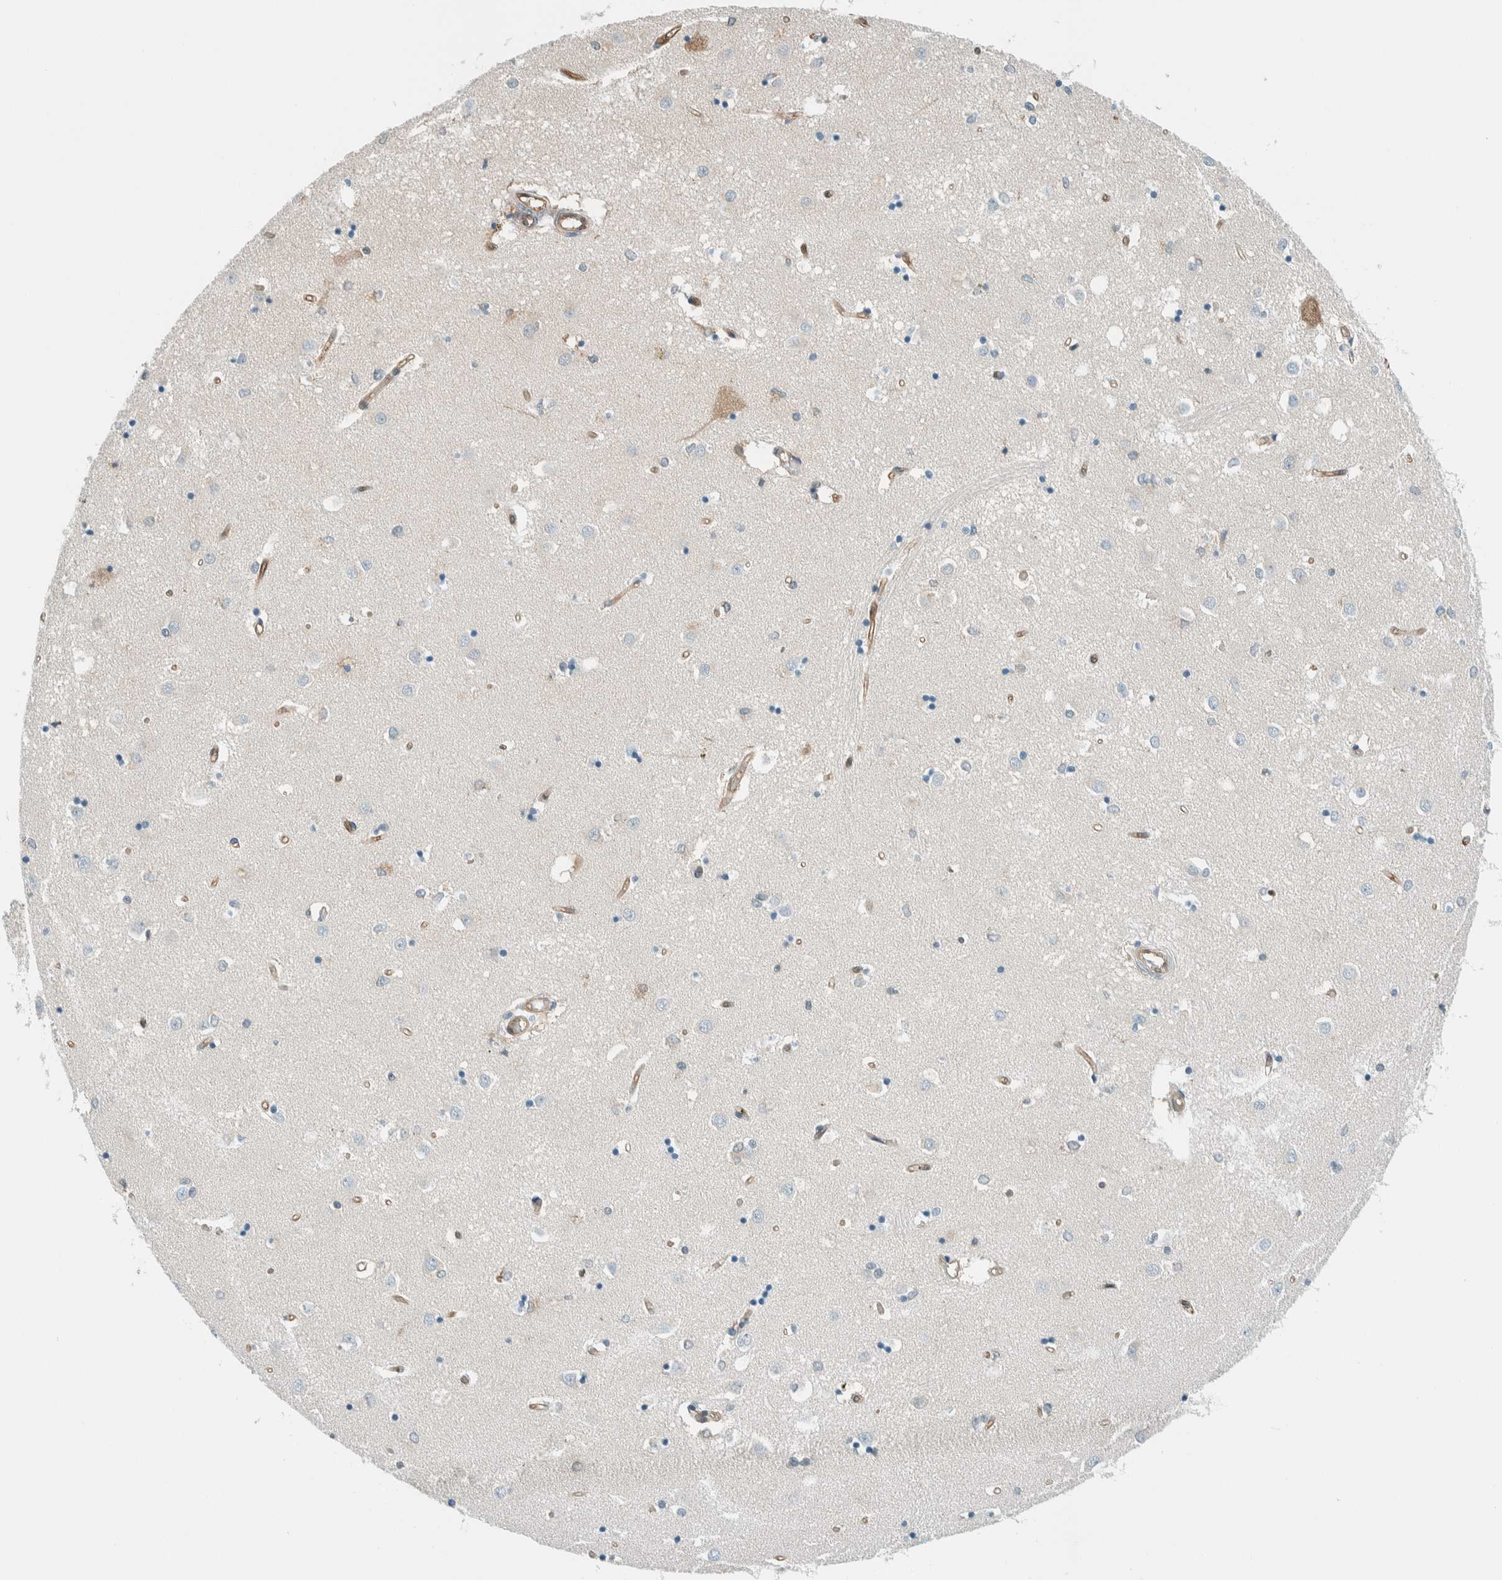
{"staining": {"intensity": "negative", "quantity": "none", "location": "none"}, "tissue": "caudate", "cell_type": "Glial cells", "image_type": "normal", "snomed": [{"axis": "morphology", "description": "Normal tissue, NOS"}, {"axis": "topography", "description": "Lateral ventricle wall"}], "caption": "Caudate stained for a protein using immunohistochemistry (IHC) reveals no positivity glial cells.", "gene": "NXN", "patient": {"sex": "male", "age": 45}}